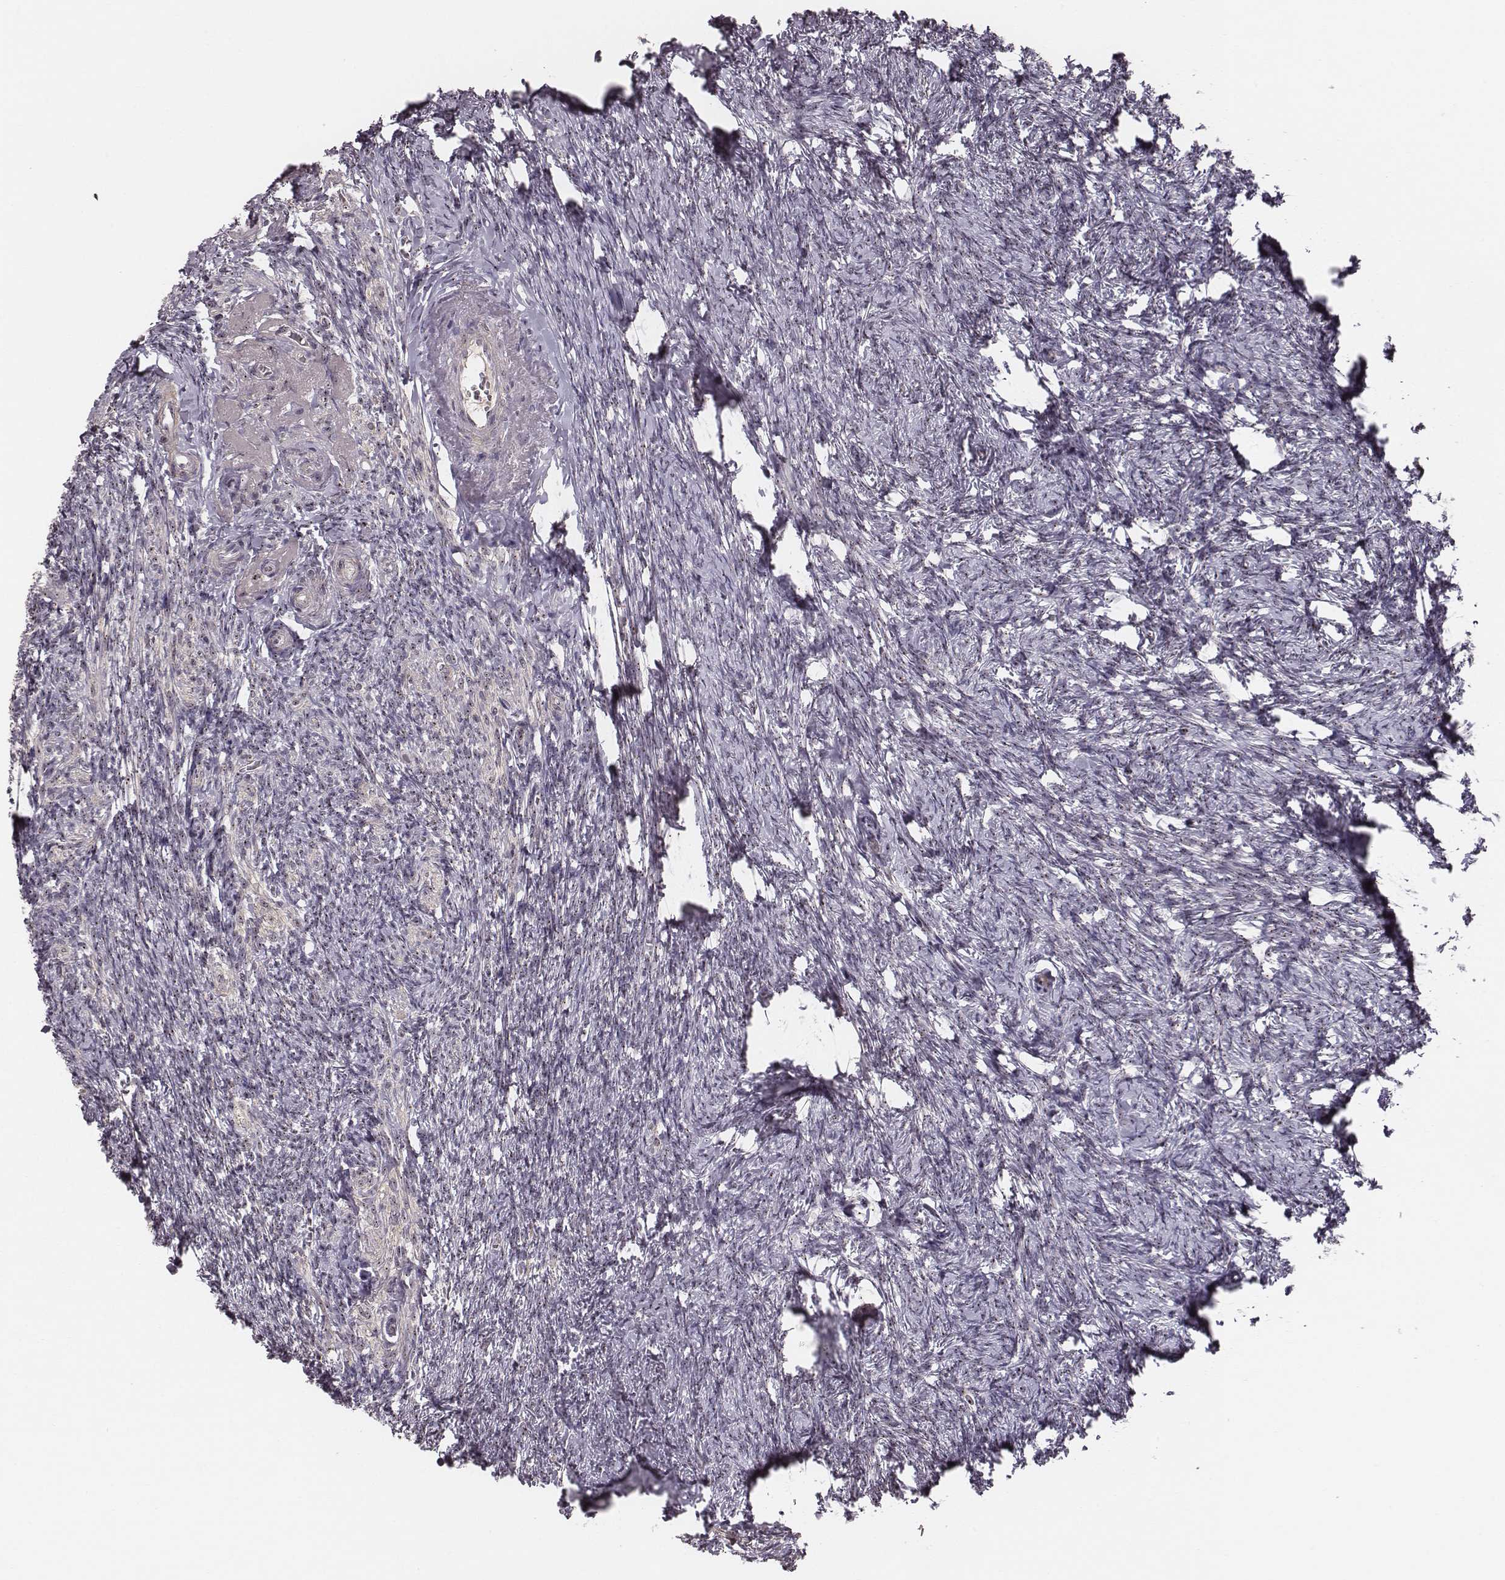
{"staining": {"intensity": "weak", "quantity": ">75%", "location": "nuclear"}, "tissue": "ovary", "cell_type": "Follicle cells", "image_type": "normal", "snomed": [{"axis": "morphology", "description": "Normal tissue, NOS"}, {"axis": "topography", "description": "Ovary"}], "caption": "Weak nuclear positivity is seen in about >75% of follicle cells in unremarkable ovary.", "gene": "NOP56", "patient": {"sex": "female", "age": 72}}